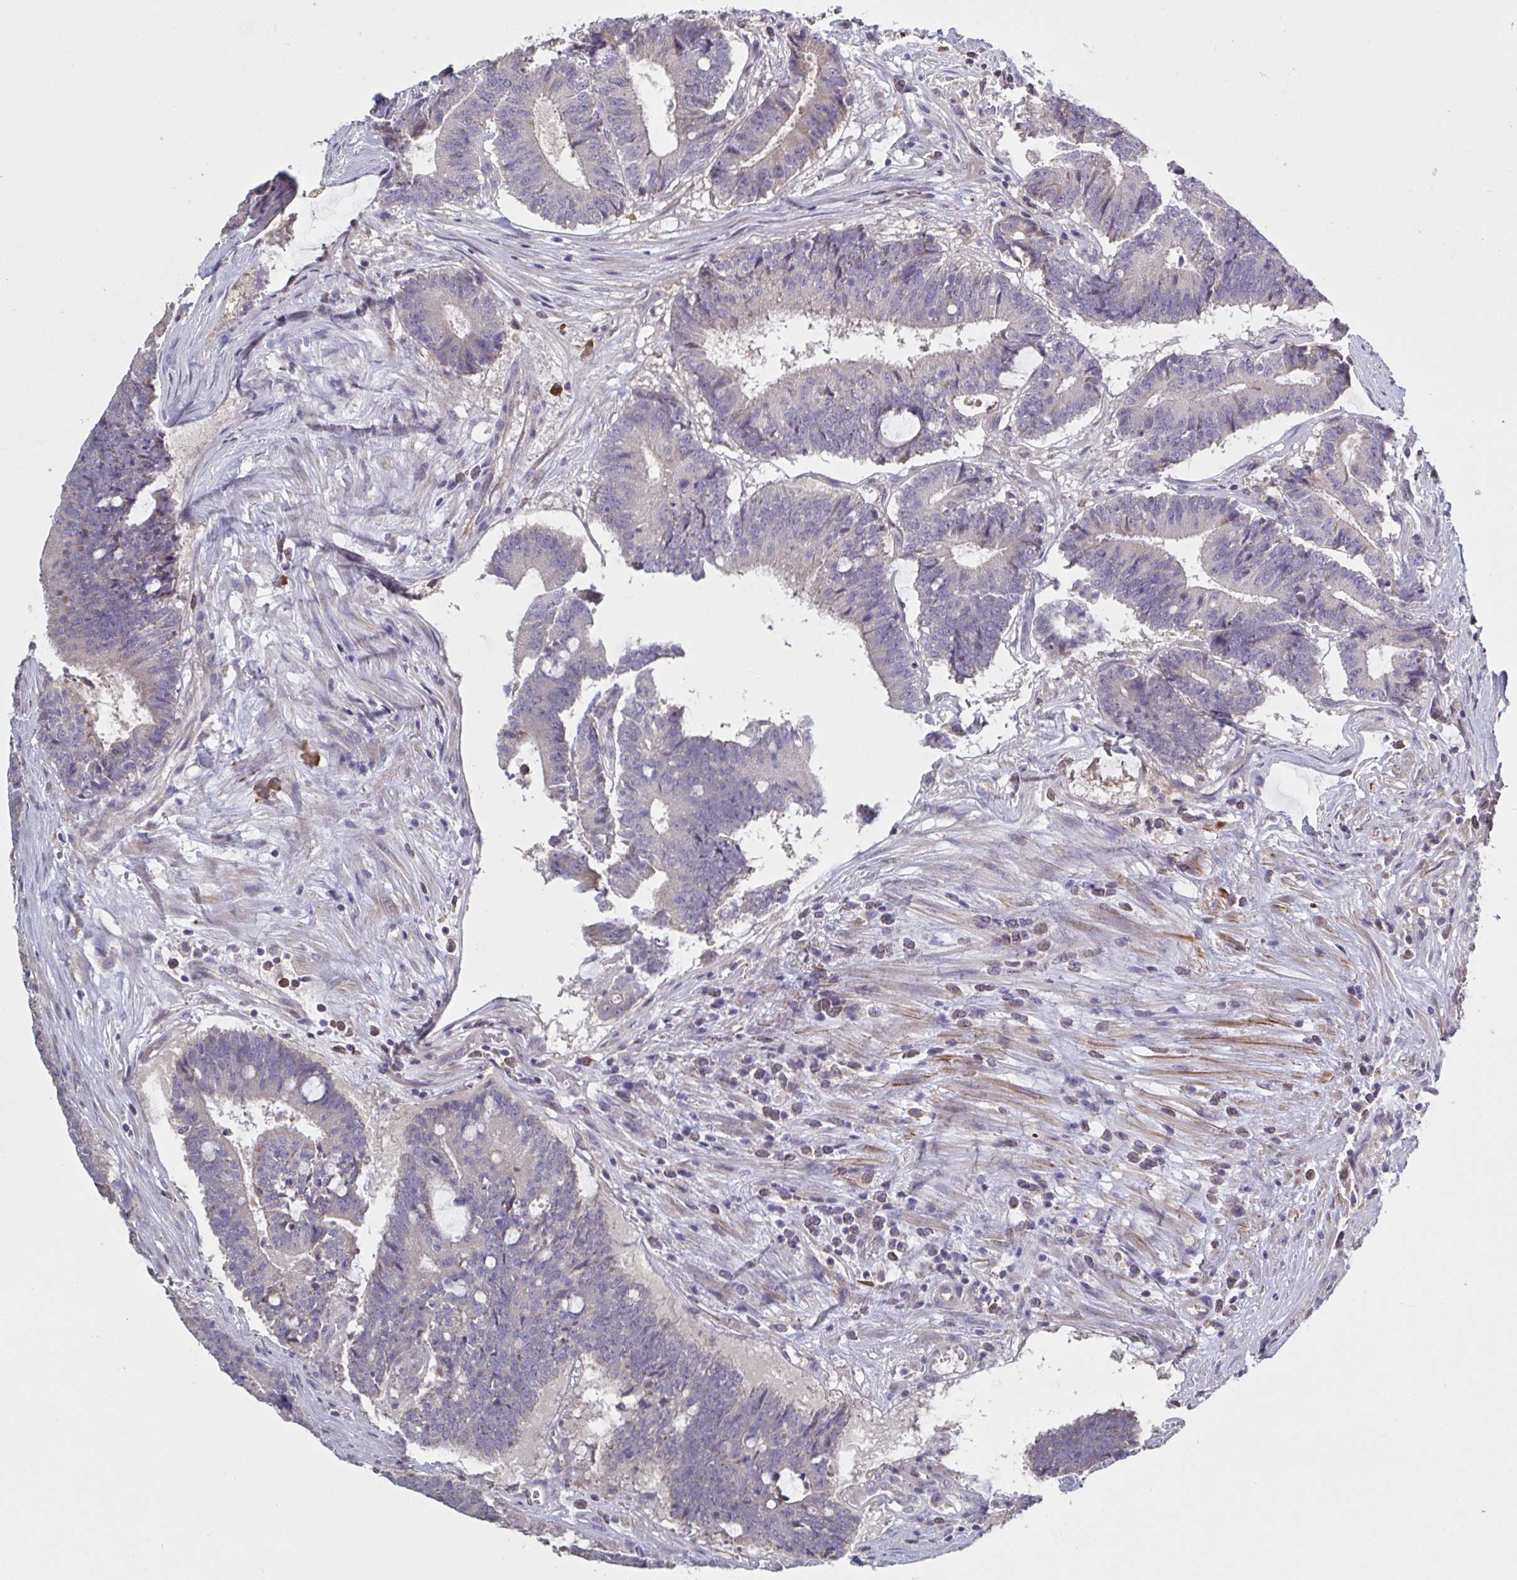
{"staining": {"intensity": "negative", "quantity": "none", "location": "none"}, "tissue": "colorectal cancer", "cell_type": "Tumor cells", "image_type": "cancer", "snomed": [{"axis": "morphology", "description": "Adenocarcinoma, NOS"}, {"axis": "topography", "description": "Colon"}], "caption": "IHC micrograph of human colorectal adenocarcinoma stained for a protein (brown), which shows no positivity in tumor cells.", "gene": "CD1E", "patient": {"sex": "female", "age": 43}}